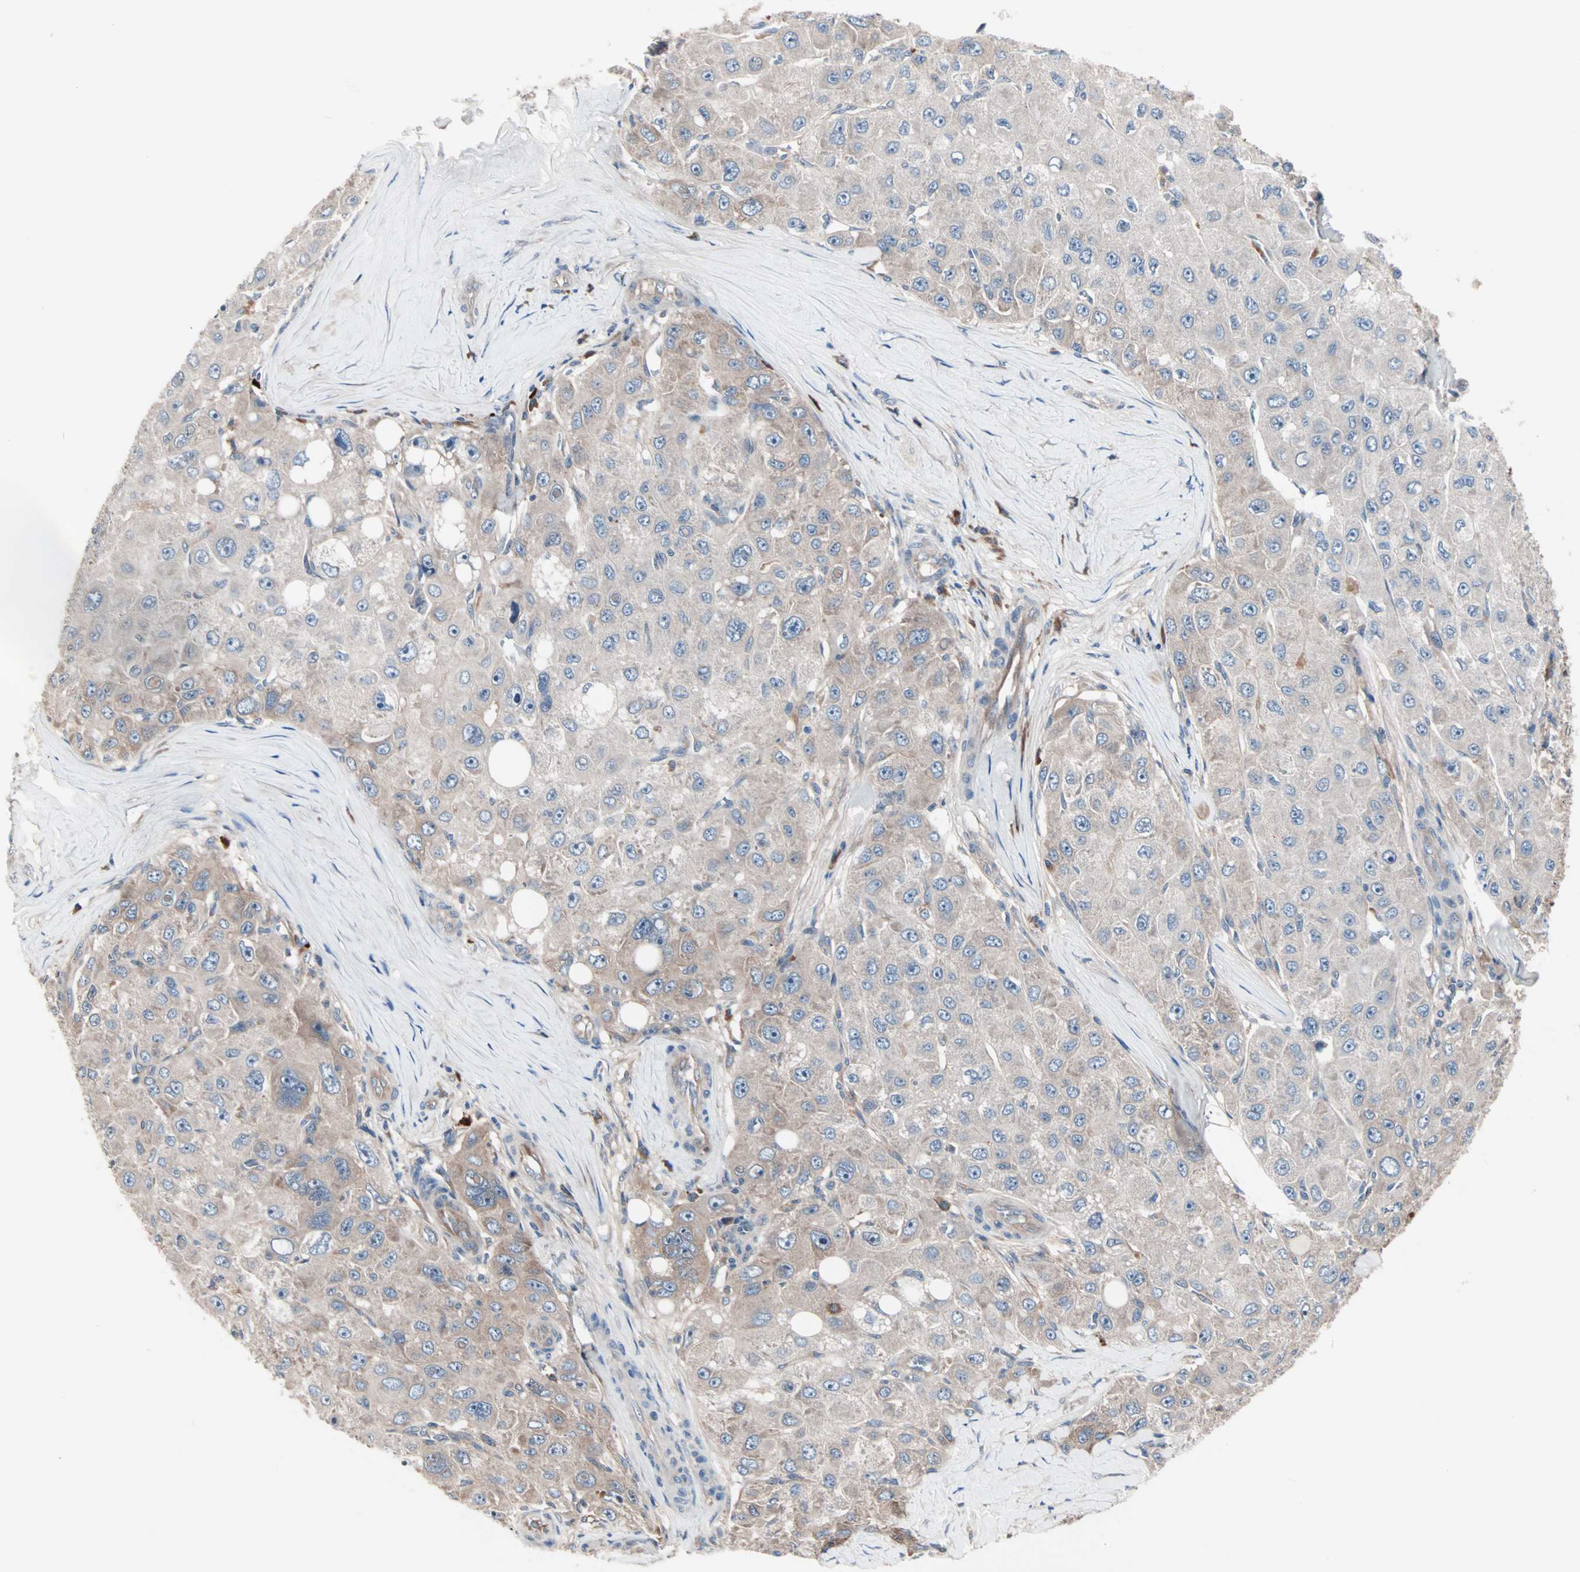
{"staining": {"intensity": "weak", "quantity": ">75%", "location": "cytoplasmic/membranous"}, "tissue": "liver cancer", "cell_type": "Tumor cells", "image_type": "cancer", "snomed": [{"axis": "morphology", "description": "Carcinoma, Hepatocellular, NOS"}, {"axis": "topography", "description": "Liver"}], "caption": "IHC of liver cancer shows low levels of weak cytoplasmic/membranous staining in approximately >75% of tumor cells.", "gene": "CAD", "patient": {"sex": "male", "age": 80}}